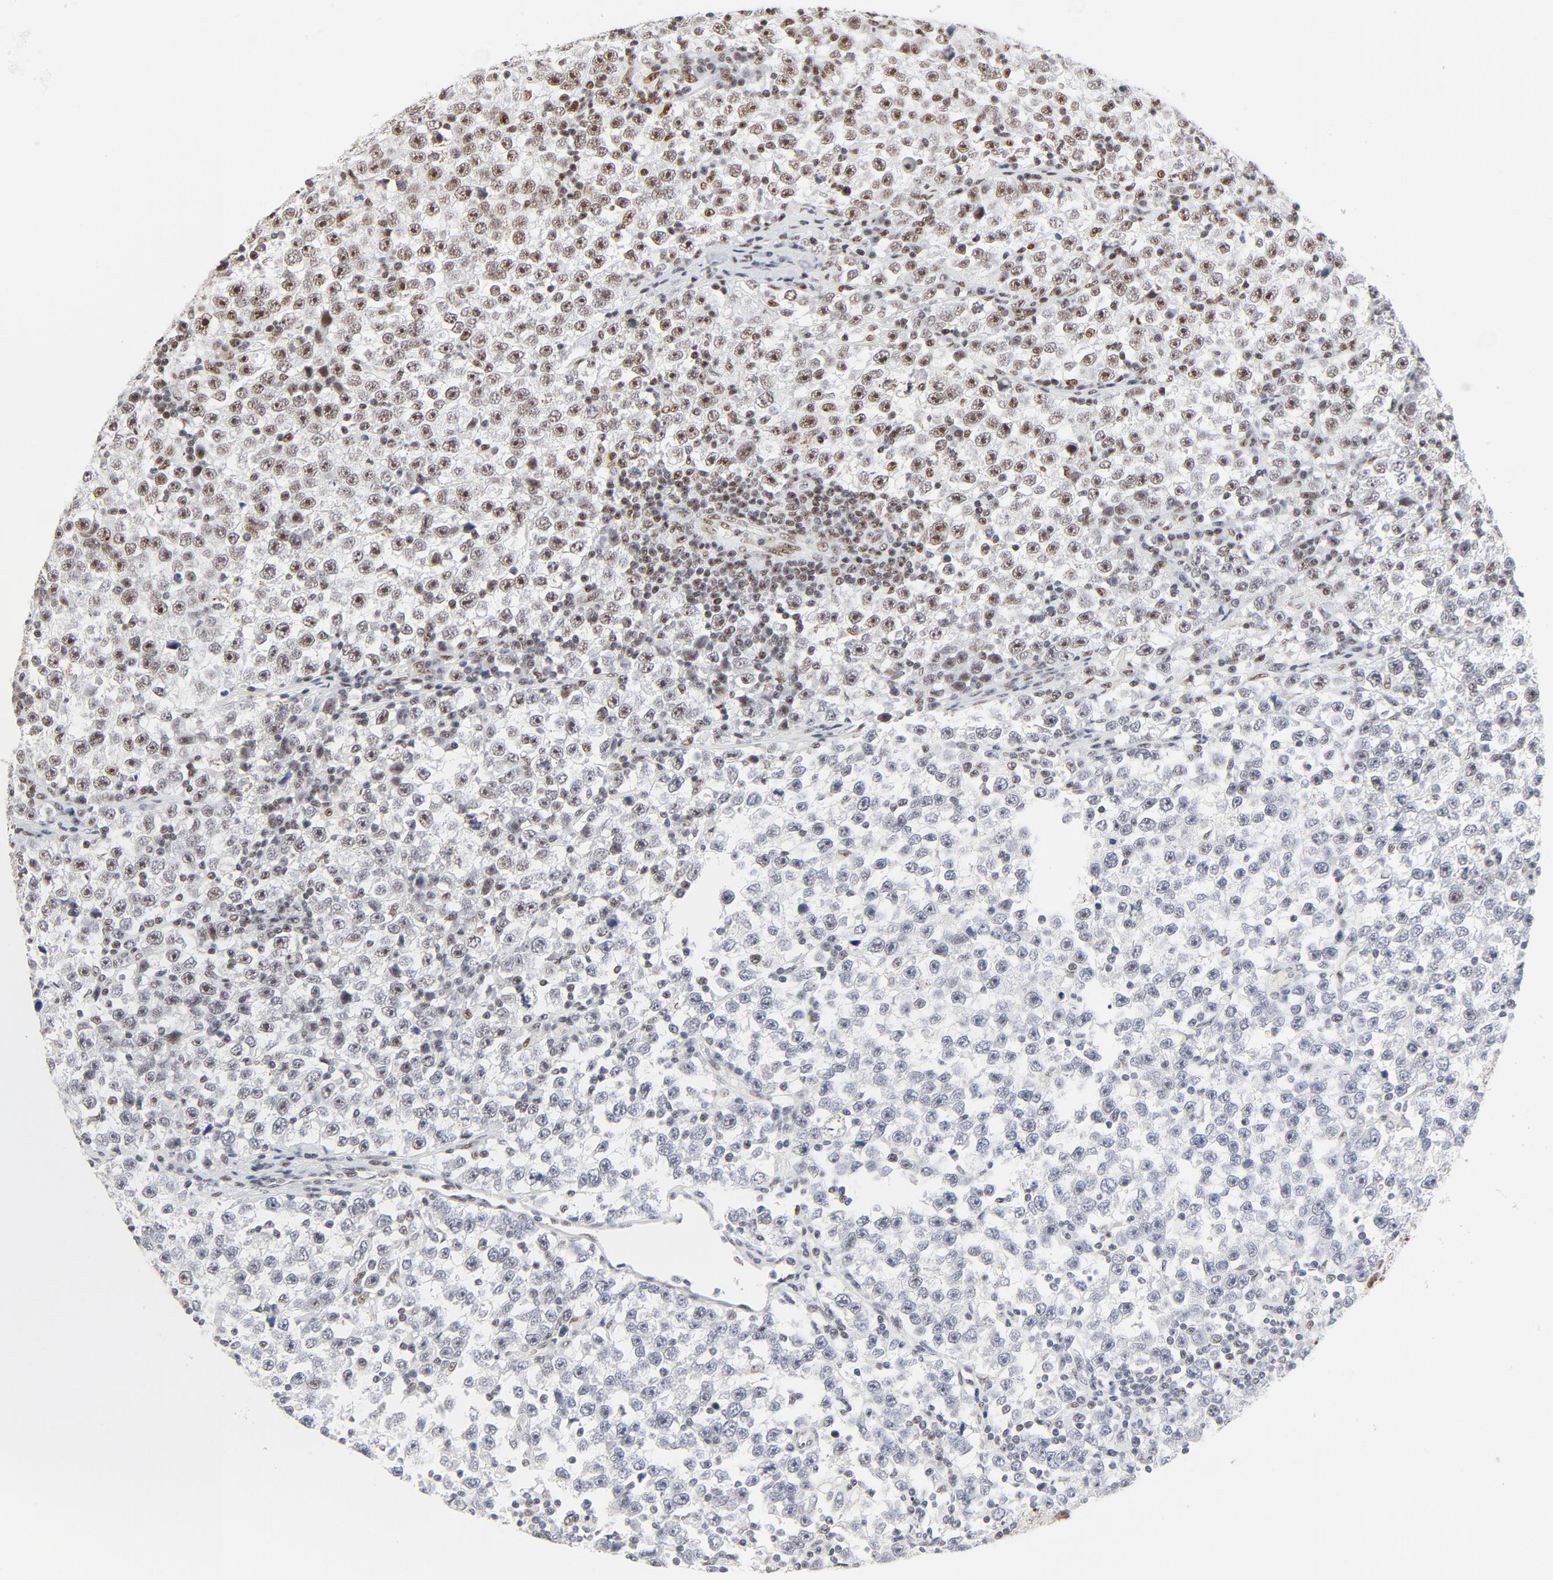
{"staining": {"intensity": "moderate", "quantity": "25%-75%", "location": "nuclear"}, "tissue": "testis cancer", "cell_type": "Tumor cells", "image_type": "cancer", "snomed": [{"axis": "morphology", "description": "Seminoma, NOS"}, {"axis": "topography", "description": "Testis"}], "caption": "Tumor cells show medium levels of moderate nuclear positivity in about 25%-75% of cells in testis seminoma. The staining was performed using DAB, with brown indicating positive protein expression. Nuclei are stained blue with hematoxylin.", "gene": "GTF2H1", "patient": {"sex": "male", "age": 43}}